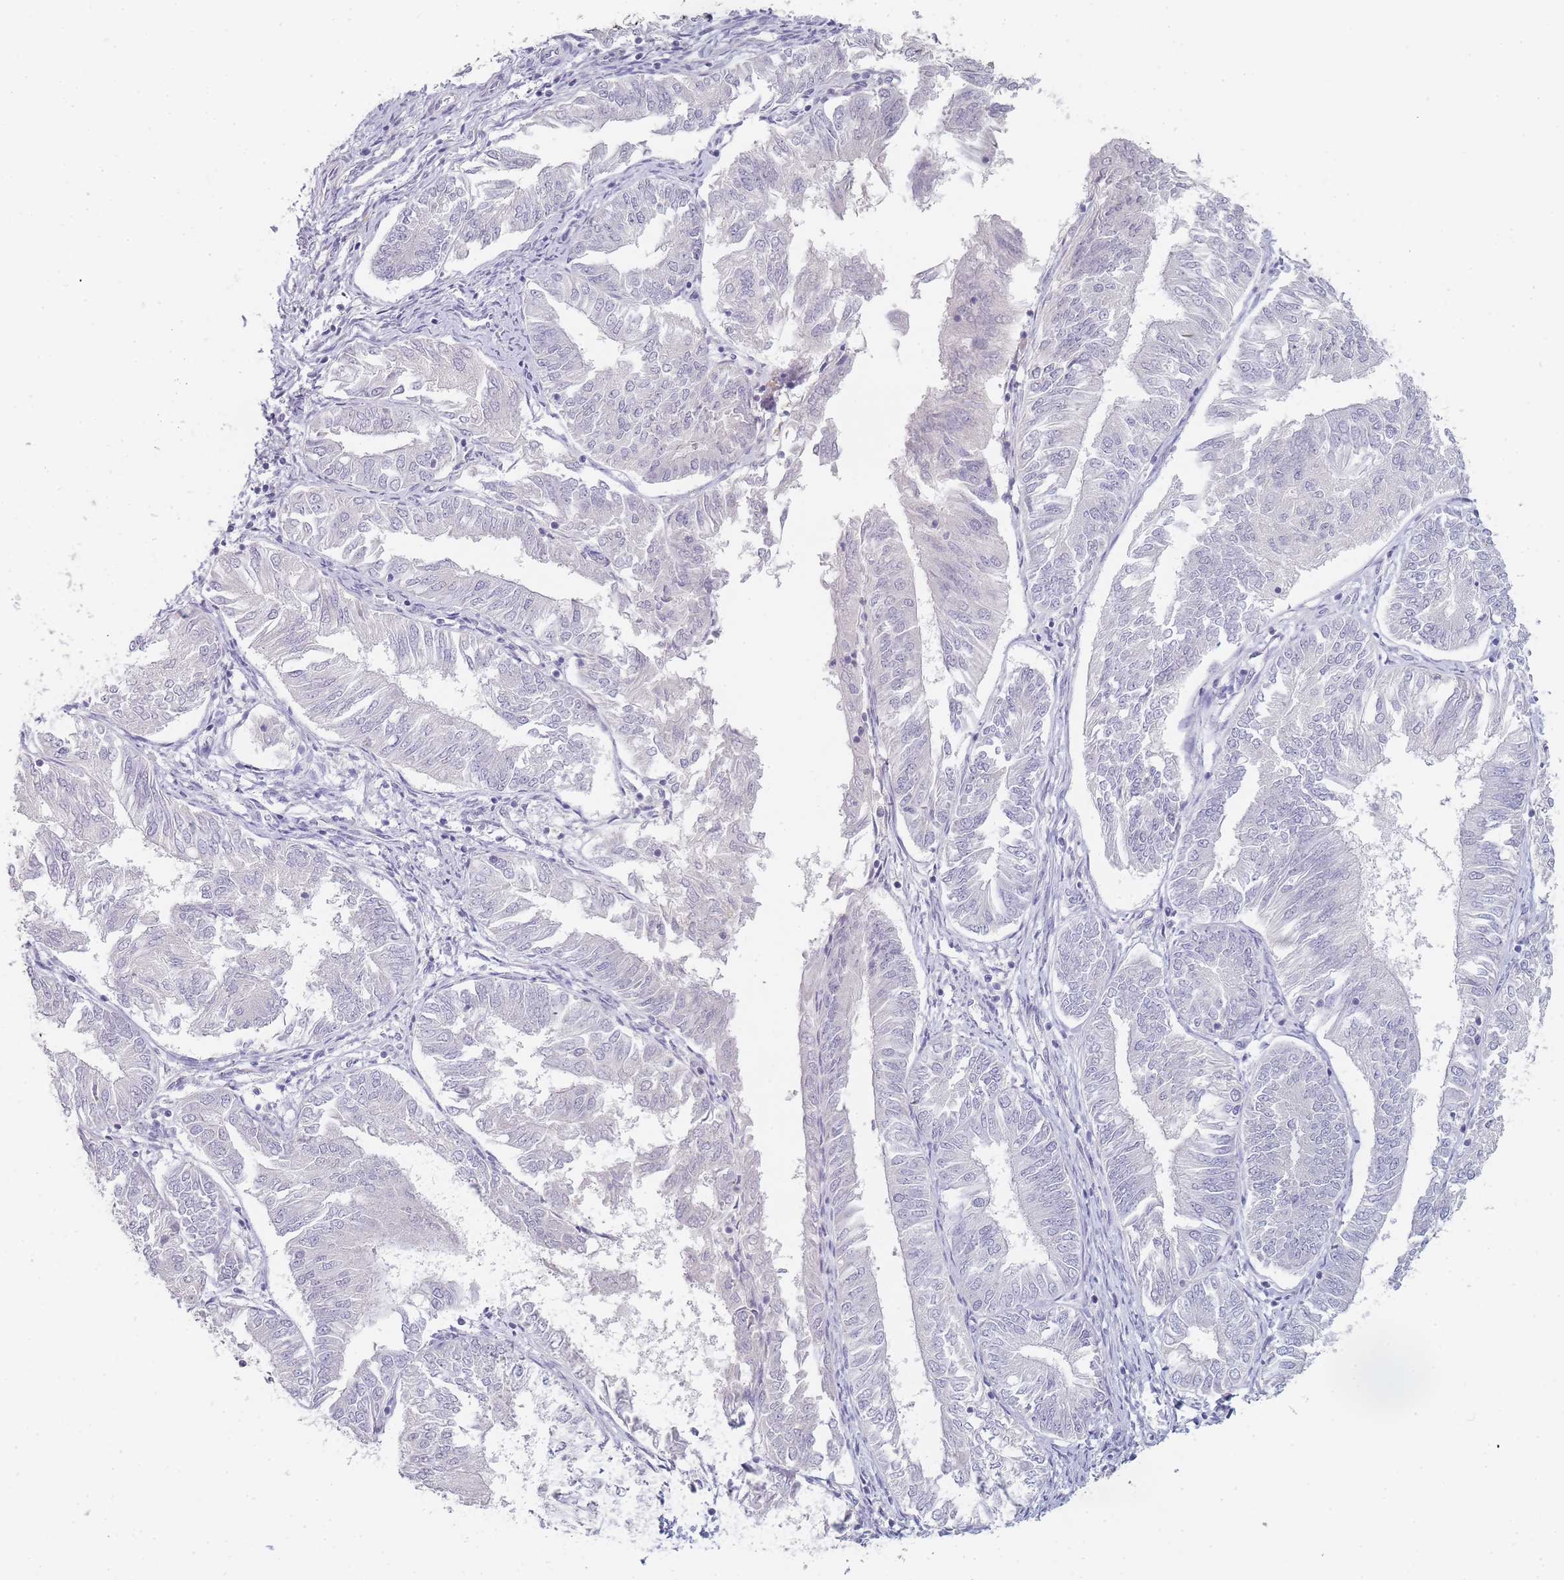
{"staining": {"intensity": "negative", "quantity": "none", "location": "none"}, "tissue": "endometrial cancer", "cell_type": "Tumor cells", "image_type": "cancer", "snomed": [{"axis": "morphology", "description": "Adenocarcinoma, NOS"}, {"axis": "topography", "description": "Endometrium"}], "caption": "Immunohistochemical staining of endometrial cancer (adenocarcinoma) shows no significant staining in tumor cells.", "gene": "INS", "patient": {"sex": "female", "age": 58}}